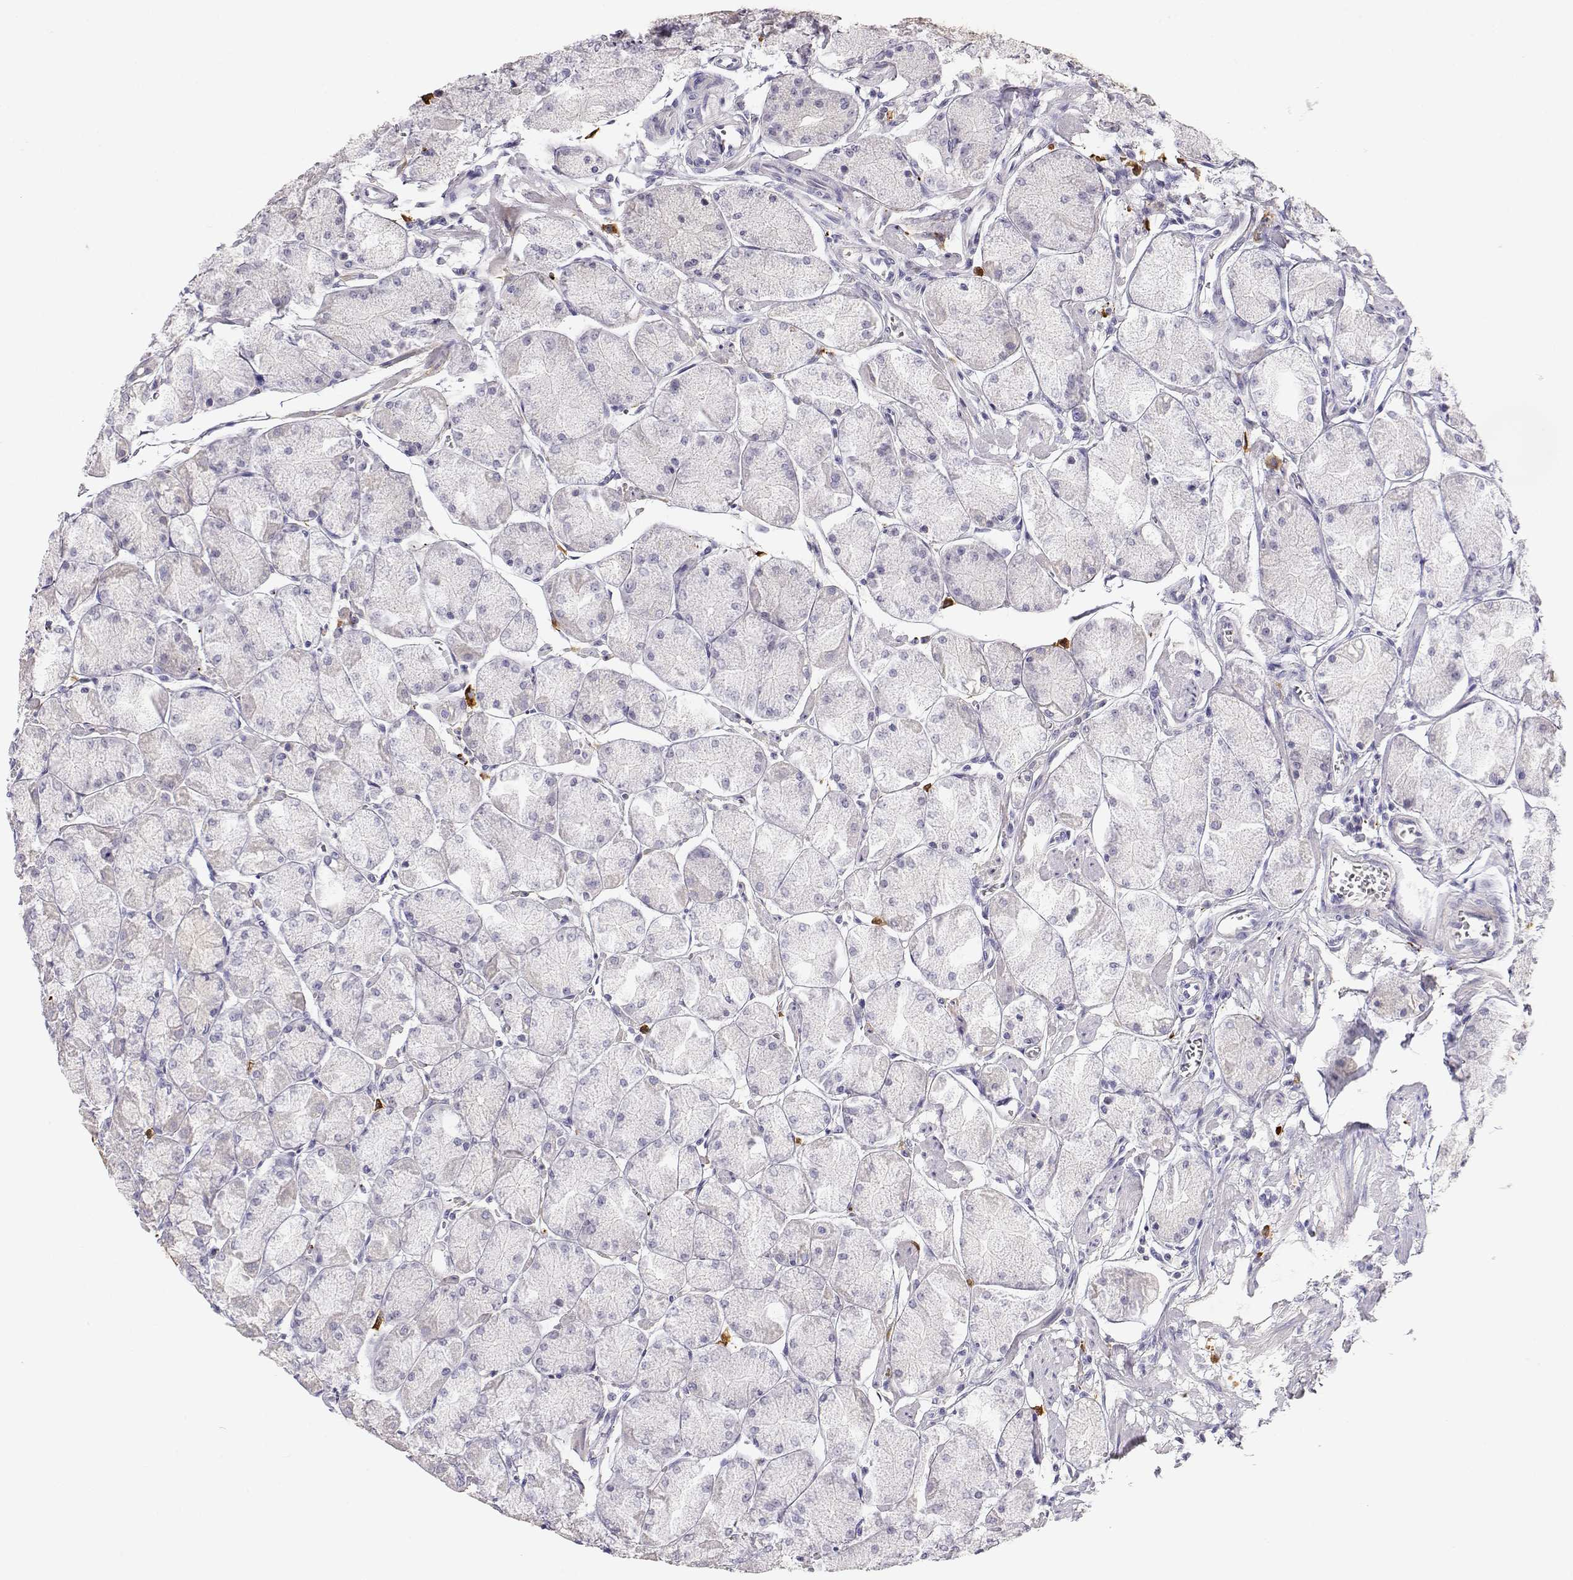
{"staining": {"intensity": "negative", "quantity": "none", "location": "none"}, "tissue": "stomach", "cell_type": "Glandular cells", "image_type": "normal", "snomed": [{"axis": "morphology", "description": "Normal tissue, NOS"}, {"axis": "topography", "description": "Stomach, upper"}], "caption": "Unremarkable stomach was stained to show a protein in brown. There is no significant staining in glandular cells. (Stains: DAB immunohistochemistry with hematoxylin counter stain, Microscopy: brightfield microscopy at high magnification).", "gene": "CDHR1", "patient": {"sex": "male", "age": 60}}